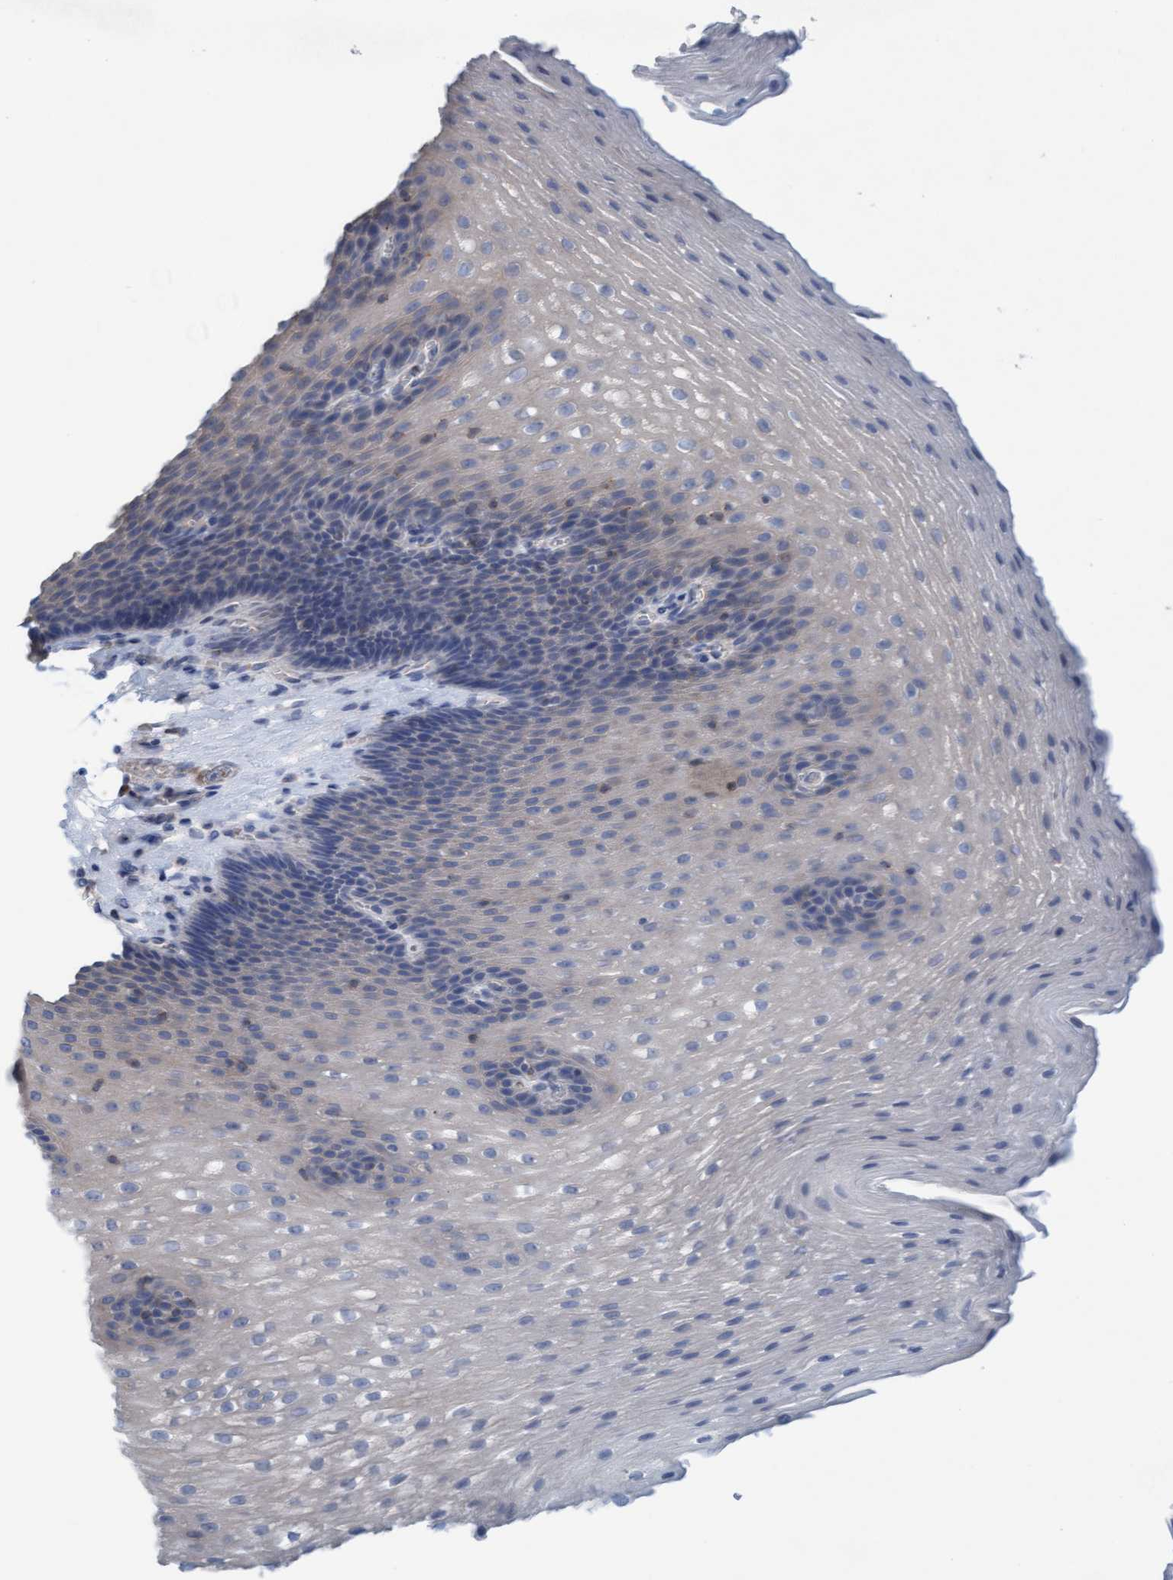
{"staining": {"intensity": "negative", "quantity": "none", "location": "none"}, "tissue": "esophagus", "cell_type": "Squamous epithelial cells", "image_type": "normal", "snomed": [{"axis": "morphology", "description": "Normal tissue, NOS"}, {"axis": "topography", "description": "Esophagus"}], "caption": "High magnification brightfield microscopy of unremarkable esophagus stained with DAB (3,3'-diaminobenzidine) (brown) and counterstained with hematoxylin (blue): squamous epithelial cells show no significant expression. (DAB (3,3'-diaminobenzidine) immunohistochemistry (IHC) with hematoxylin counter stain).", "gene": "SIGIRR", "patient": {"sex": "male", "age": 48}}